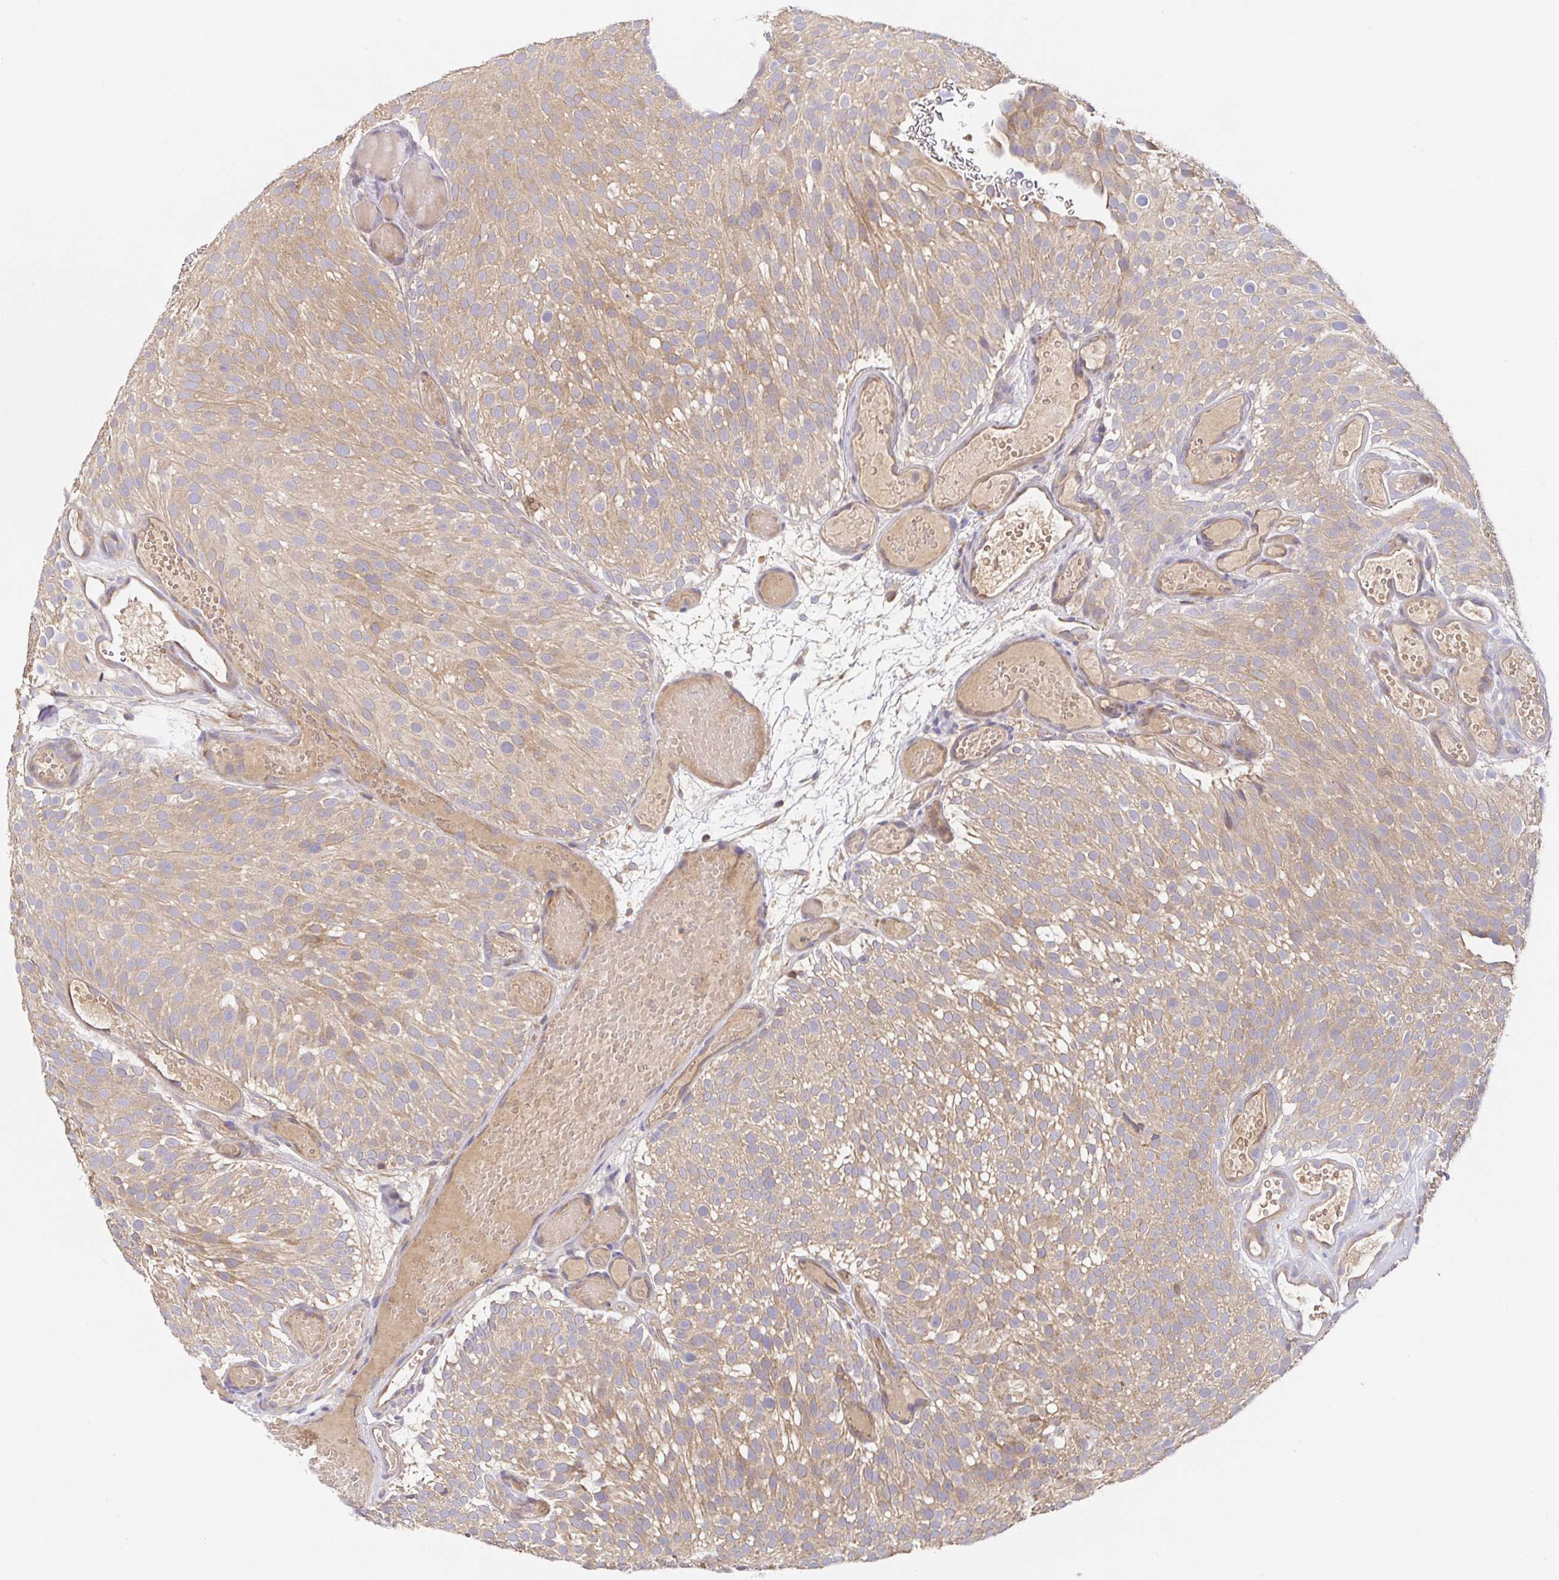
{"staining": {"intensity": "weak", "quantity": ">75%", "location": "cytoplasmic/membranous"}, "tissue": "urothelial cancer", "cell_type": "Tumor cells", "image_type": "cancer", "snomed": [{"axis": "morphology", "description": "Urothelial carcinoma, Low grade"}, {"axis": "topography", "description": "Urinary bladder"}], "caption": "DAB immunohistochemical staining of low-grade urothelial carcinoma demonstrates weak cytoplasmic/membranous protein positivity in approximately >75% of tumor cells. The protein of interest is stained brown, and the nuclei are stained in blue (DAB (3,3'-diaminobenzidine) IHC with brightfield microscopy, high magnification).", "gene": "HAGH", "patient": {"sex": "male", "age": 78}}